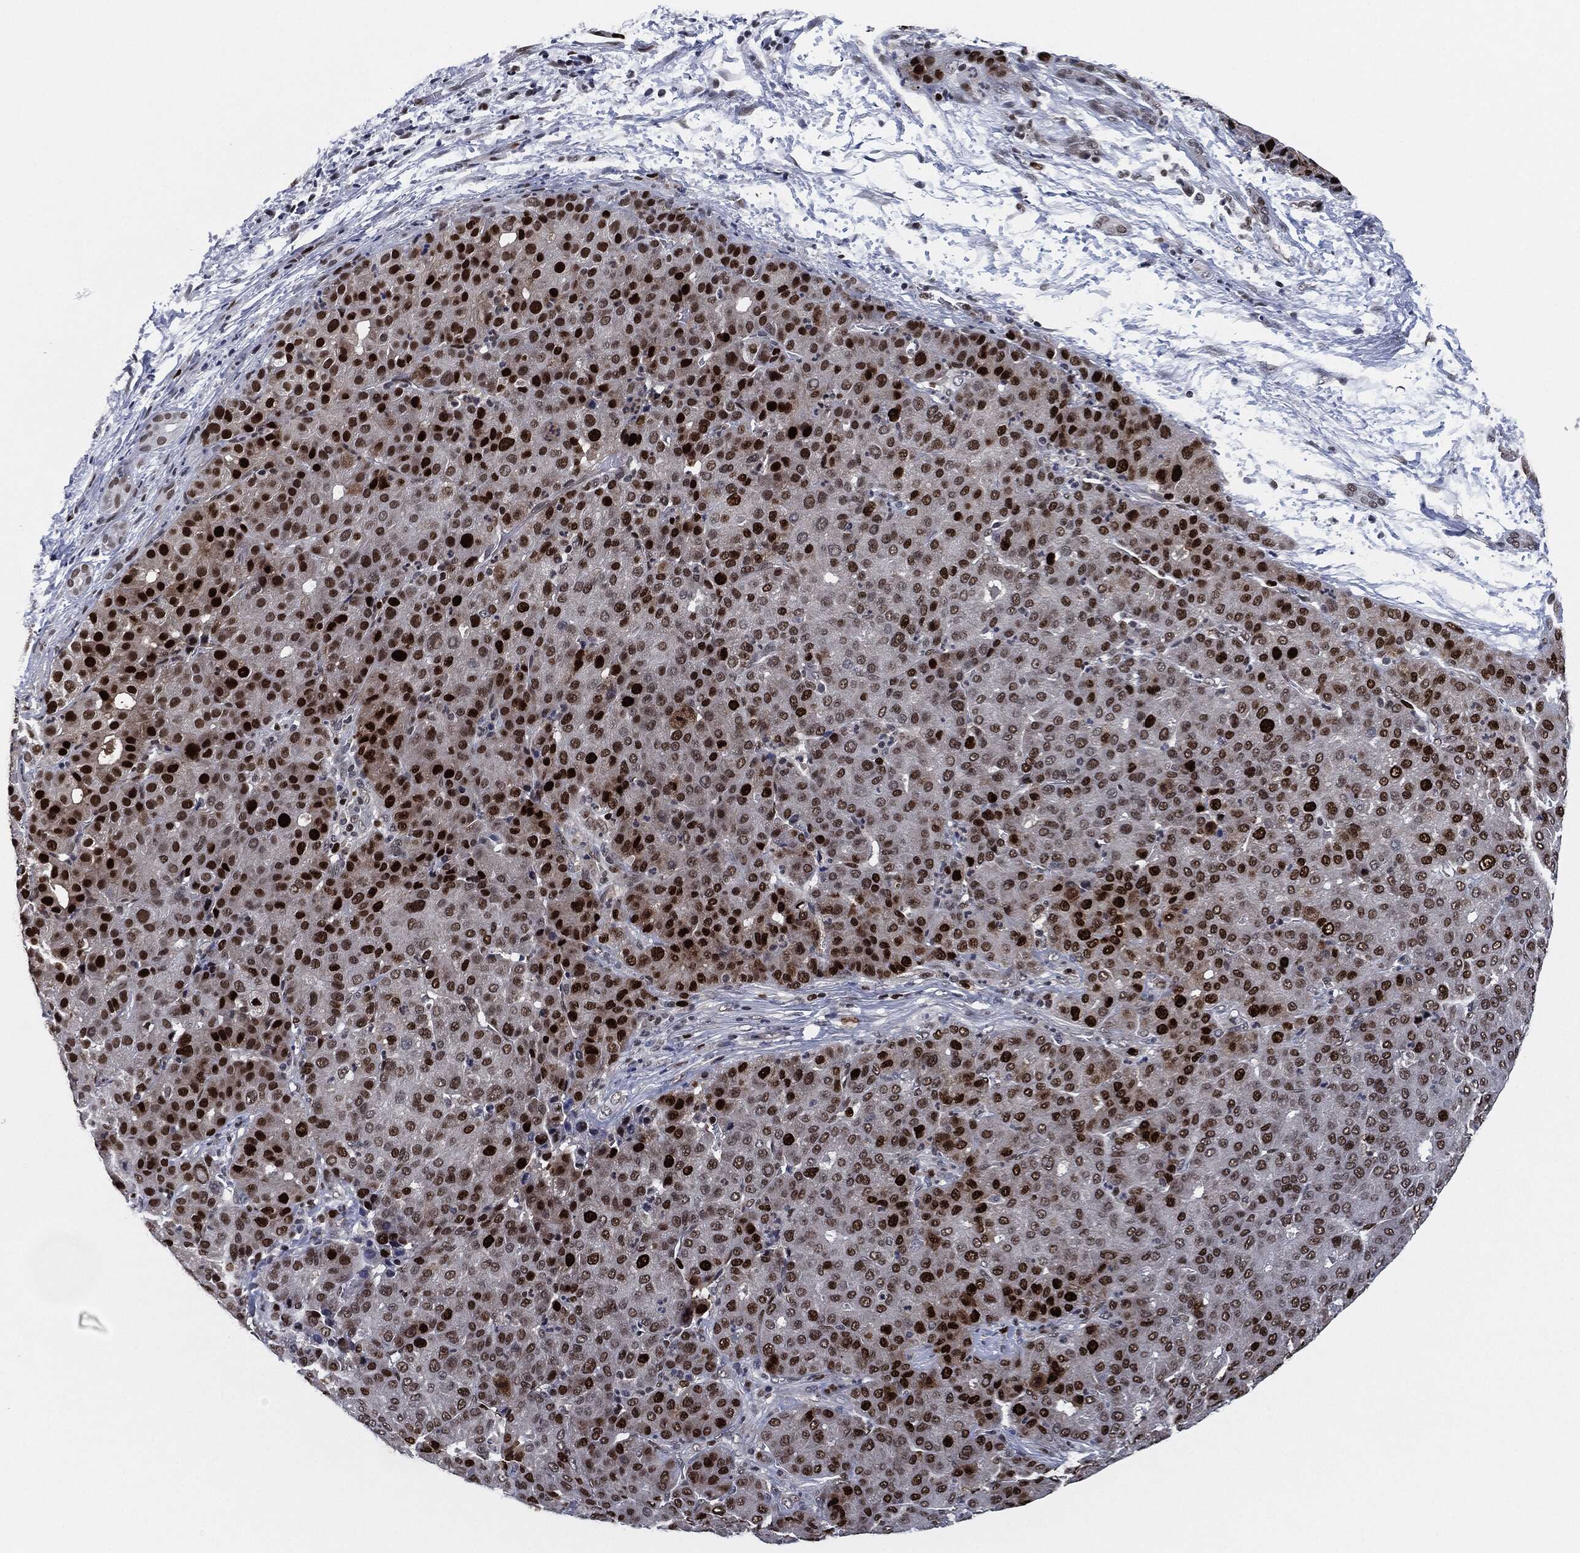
{"staining": {"intensity": "strong", "quantity": "25%-75%", "location": "nuclear"}, "tissue": "liver cancer", "cell_type": "Tumor cells", "image_type": "cancer", "snomed": [{"axis": "morphology", "description": "Carcinoma, Hepatocellular, NOS"}, {"axis": "topography", "description": "Liver"}], "caption": "Strong nuclear staining is present in about 25%-75% of tumor cells in liver hepatocellular carcinoma.", "gene": "PCNA", "patient": {"sex": "male", "age": 65}}